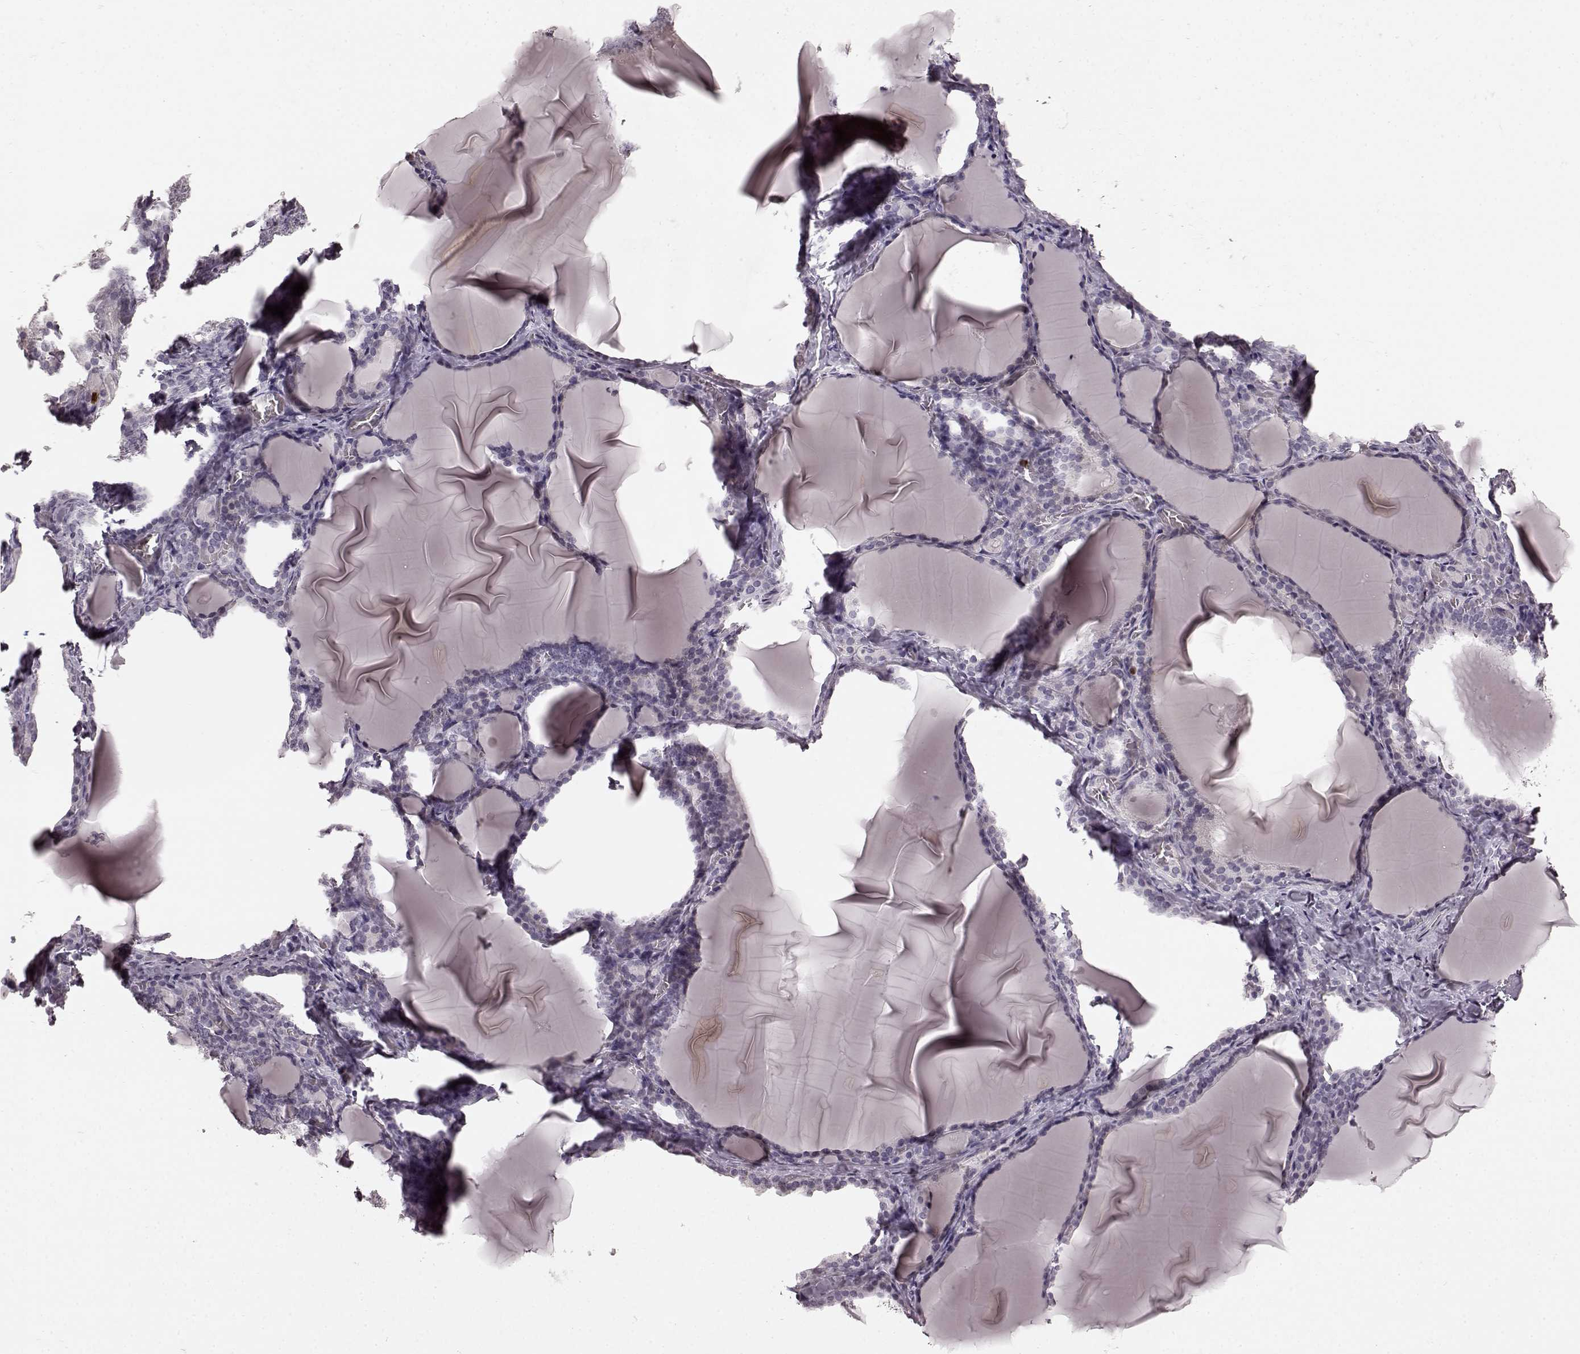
{"staining": {"intensity": "negative", "quantity": "none", "location": "none"}, "tissue": "thyroid gland", "cell_type": "Glandular cells", "image_type": "normal", "snomed": [{"axis": "morphology", "description": "Normal tissue, NOS"}, {"axis": "morphology", "description": "Hyperplasia, NOS"}, {"axis": "topography", "description": "Thyroid gland"}], "caption": "Human thyroid gland stained for a protein using IHC shows no expression in glandular cells.", "gene": "CCNA2", "patient": {"sex": "female", "age": 27}}